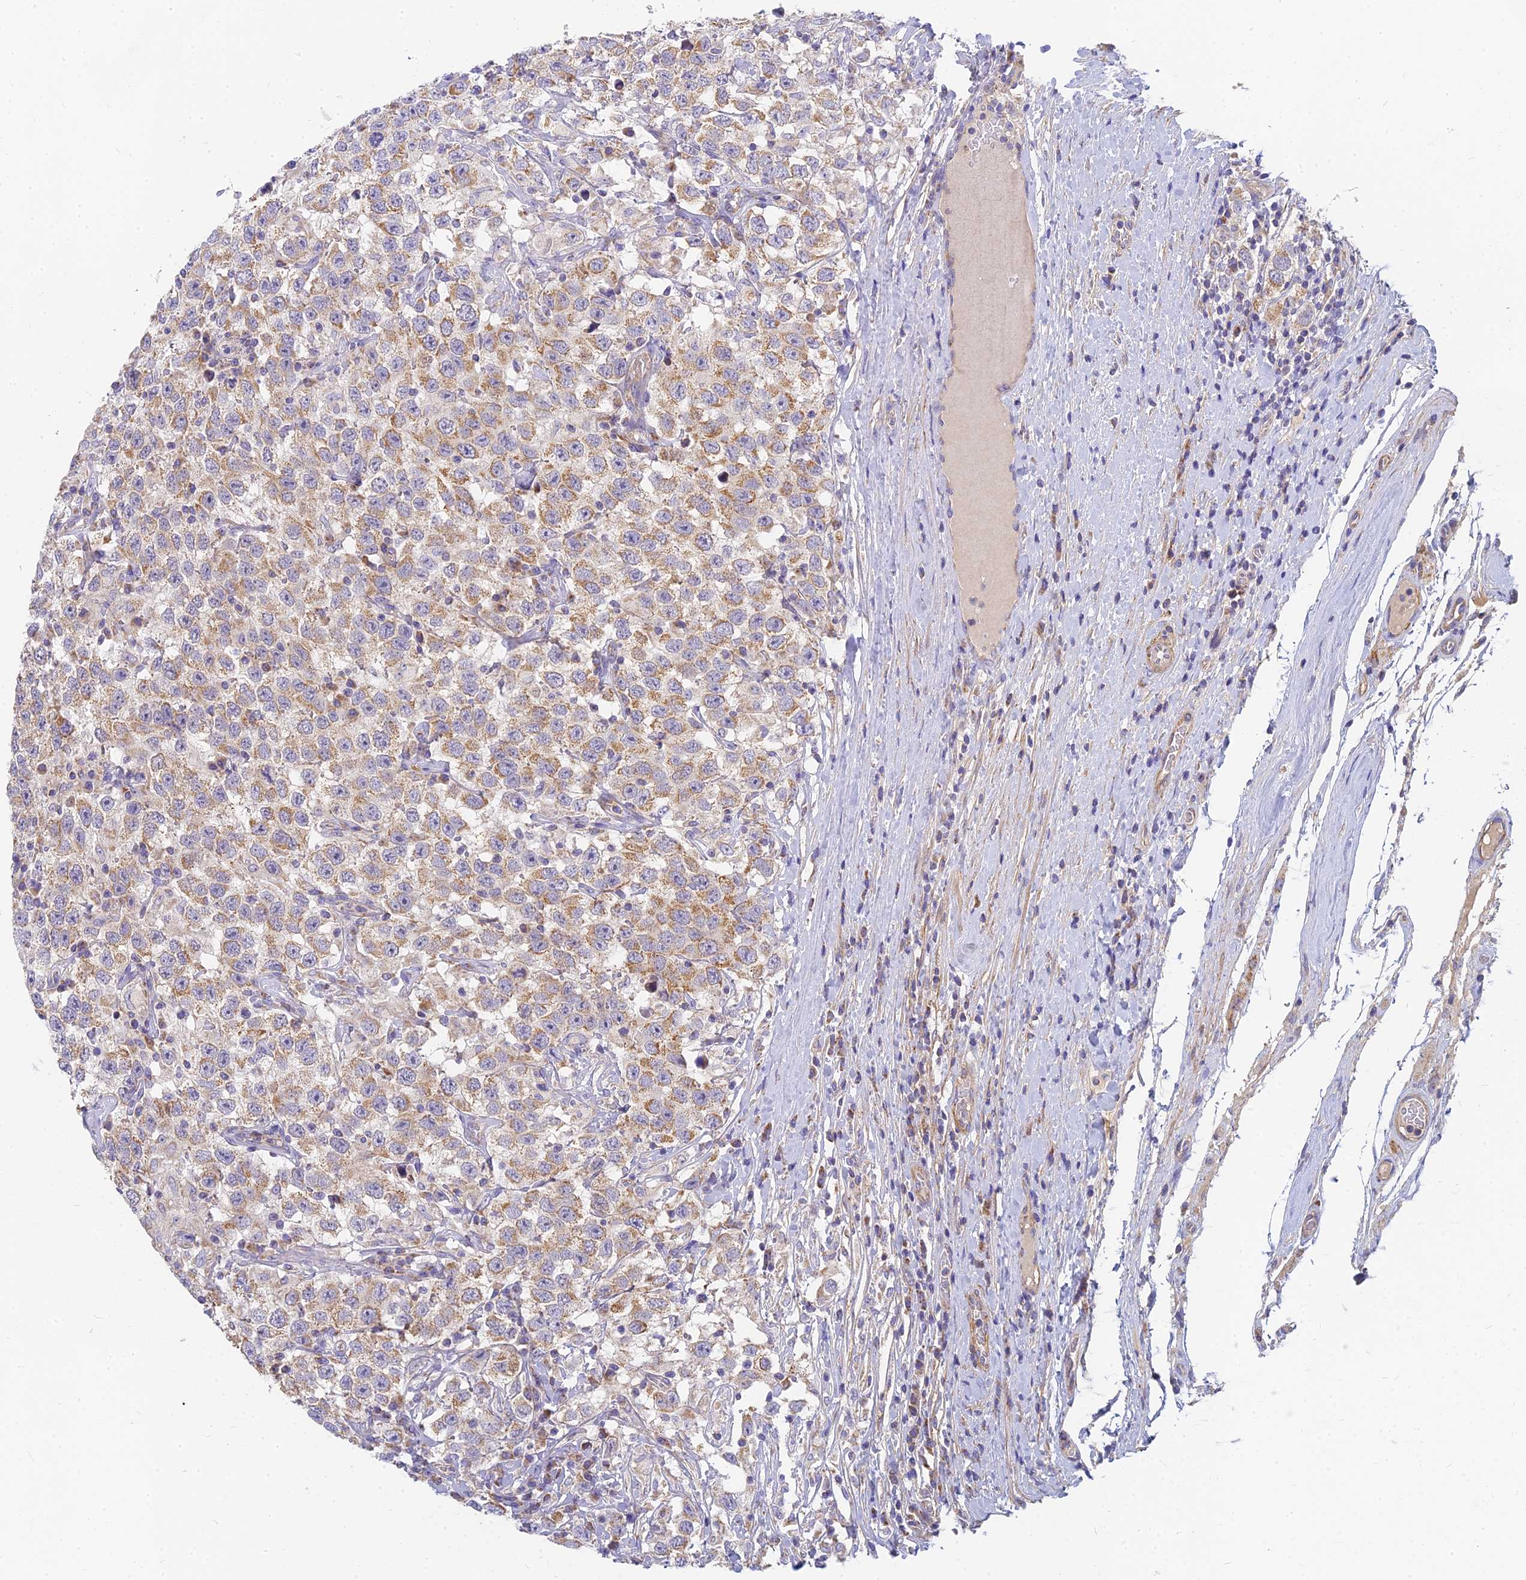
{"staining": {"intensity": "moderate", "quantity": ">75%", "location": "cytoplasmic/membranous"}, "tissue": "testis cancer", "cell_type": "Tumor cells", "image_type": "cancer", "snomed": [{"axis": "morphology", "description": "Seminoma, NOS"}, {"axis": "topography", "description": "Testis"}], "caption": "IHC staining of testis seminoma, which demonstrates medium levels of moderate cytoplasmic/membranous staining in approximately >75% of tumor cells indicating moderate cytoplasmic/membranous protein expression. The staining was performed using DAB (3,3'-diaminobenzidine) (brown) for protein detection and nuclei were counterstained in hematoxylin (blue).", "gene": "MRPL15", "patient": {"sex": "male", "age": 41}}